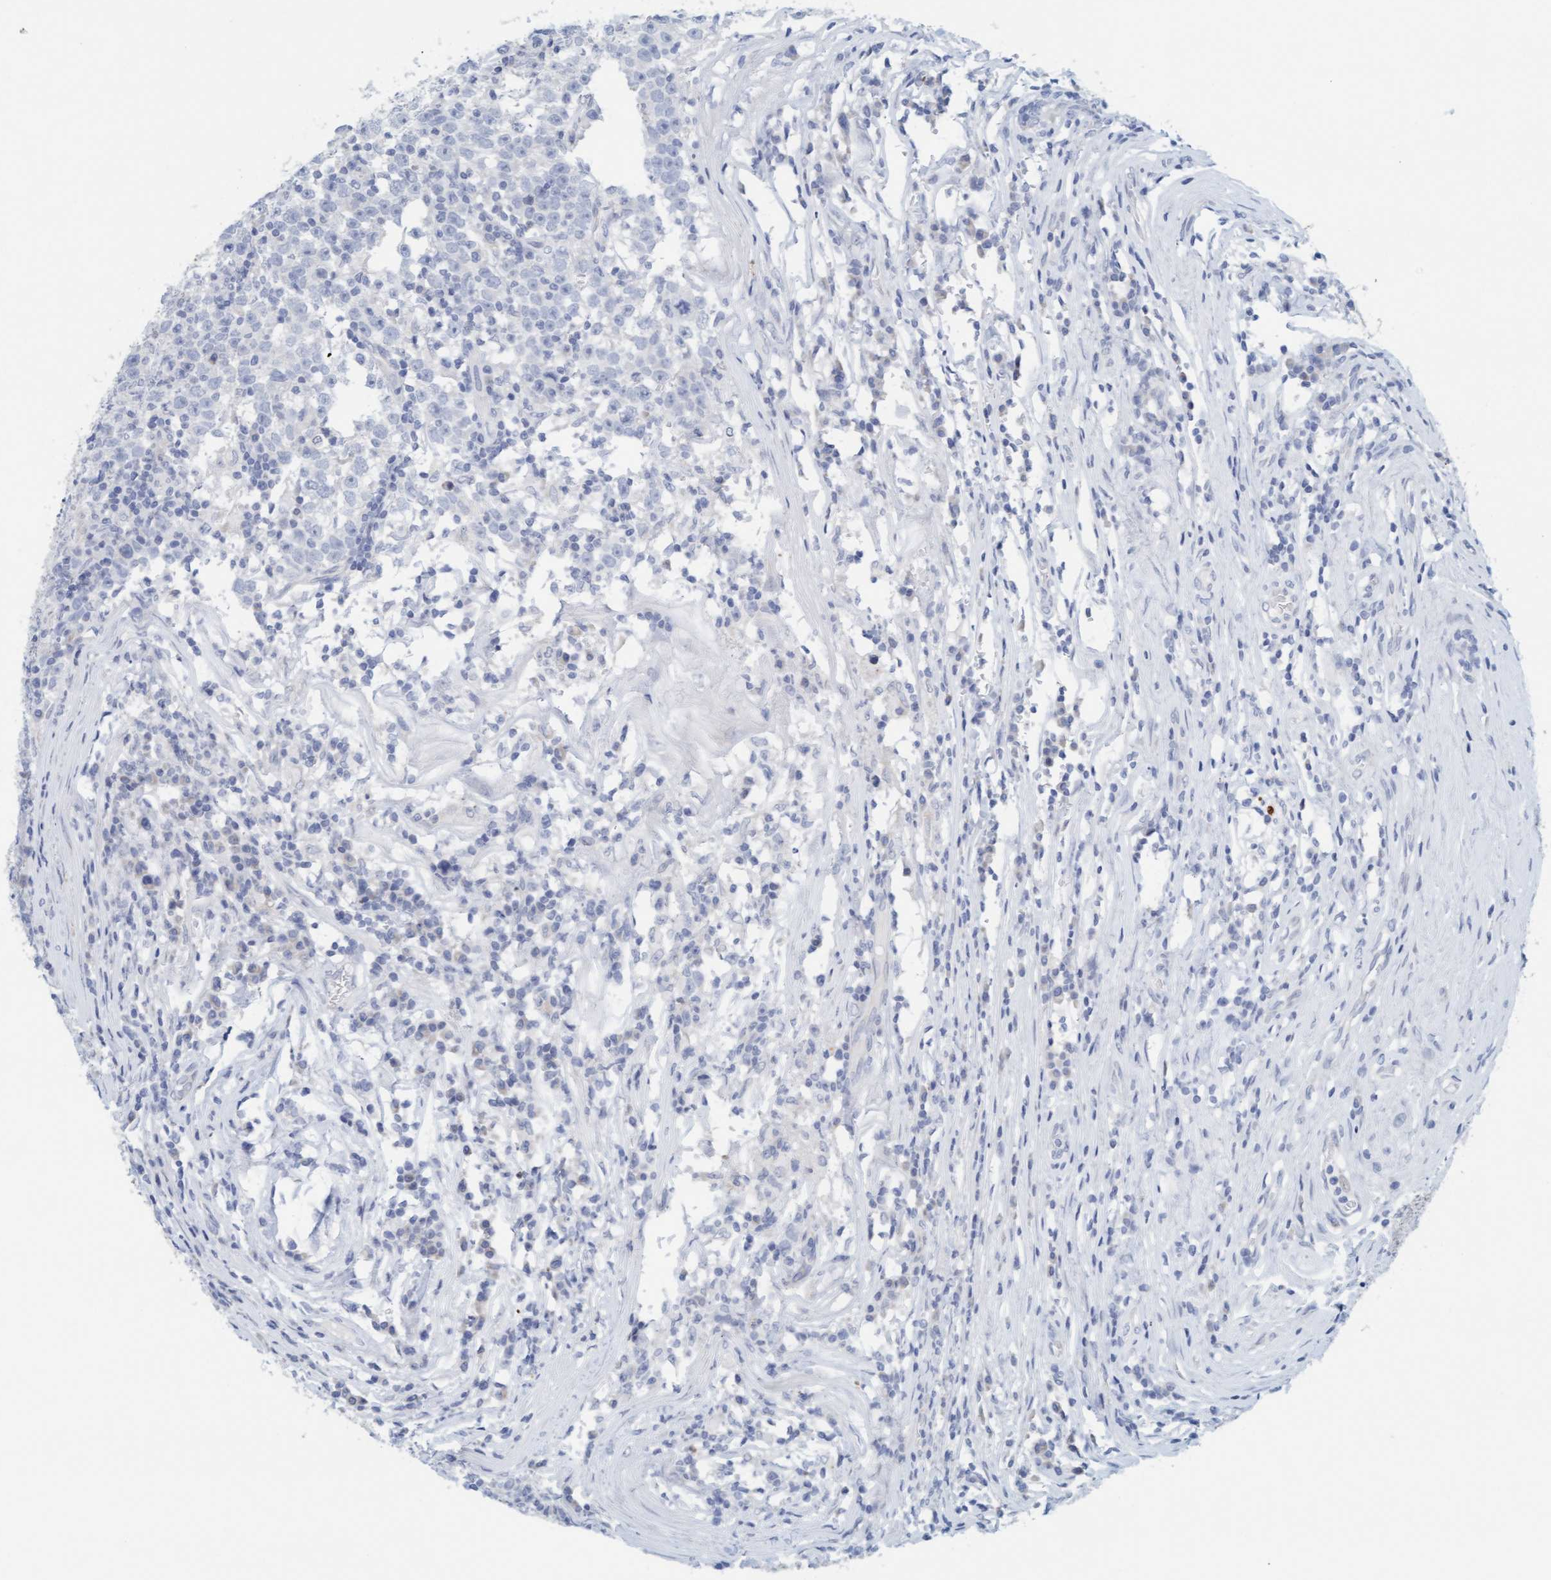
{"staining": {"intensity": "negative", "quantity": "none", "location": "none"}, "tissue": "testis cancer", "cell_type": "Tumor cells", "image_type": "cancer", "snomed": [{"axis": "morphology", "description": "Seminoma, NOS"}, {"axis": "topography", "description": "Testis"}], "caption": "Tumor cells are negative for protein expression in human testis seminoma.", "gene": "CPA3", "patient": {"sex": "male", "age": 43}}